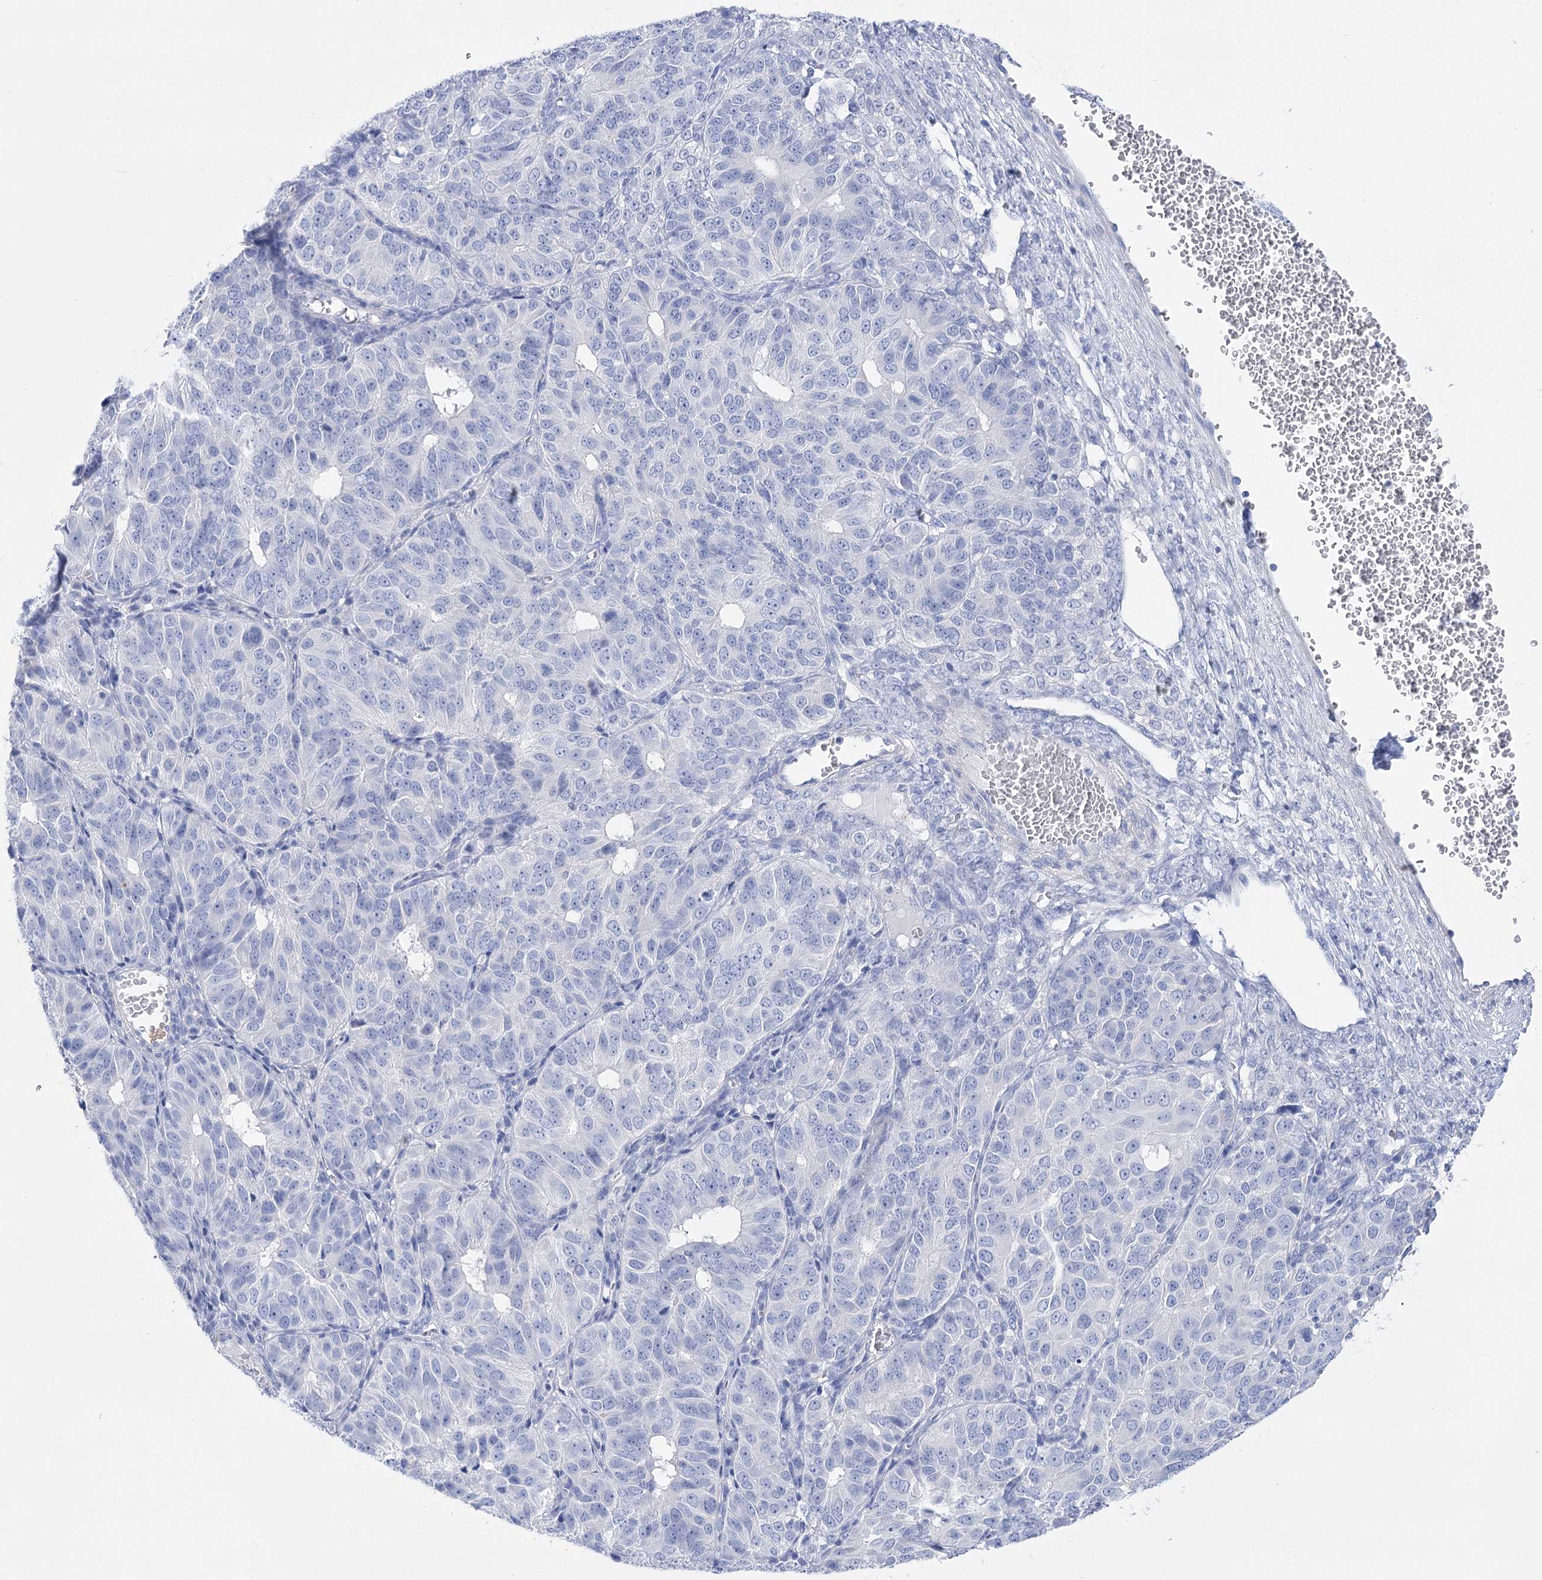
{"staining": {"intensity": "negative", "quantity": "none", "location": "none"}, "tissue": "ovarian cancer", "cell_type": "Tumor cells", "image_type": "cancer", "snomed": [{"axis": "morphology", "description": "Carcinoma, endometroid"}, {"axis": "topography", "description": "Ovary"}], "caption": "There is no significant positivity in tumor cells of endometroid carcinoma (ovarian).", "gene": "PCDHA1", "patient": {"sex": "female", "age": 51}}